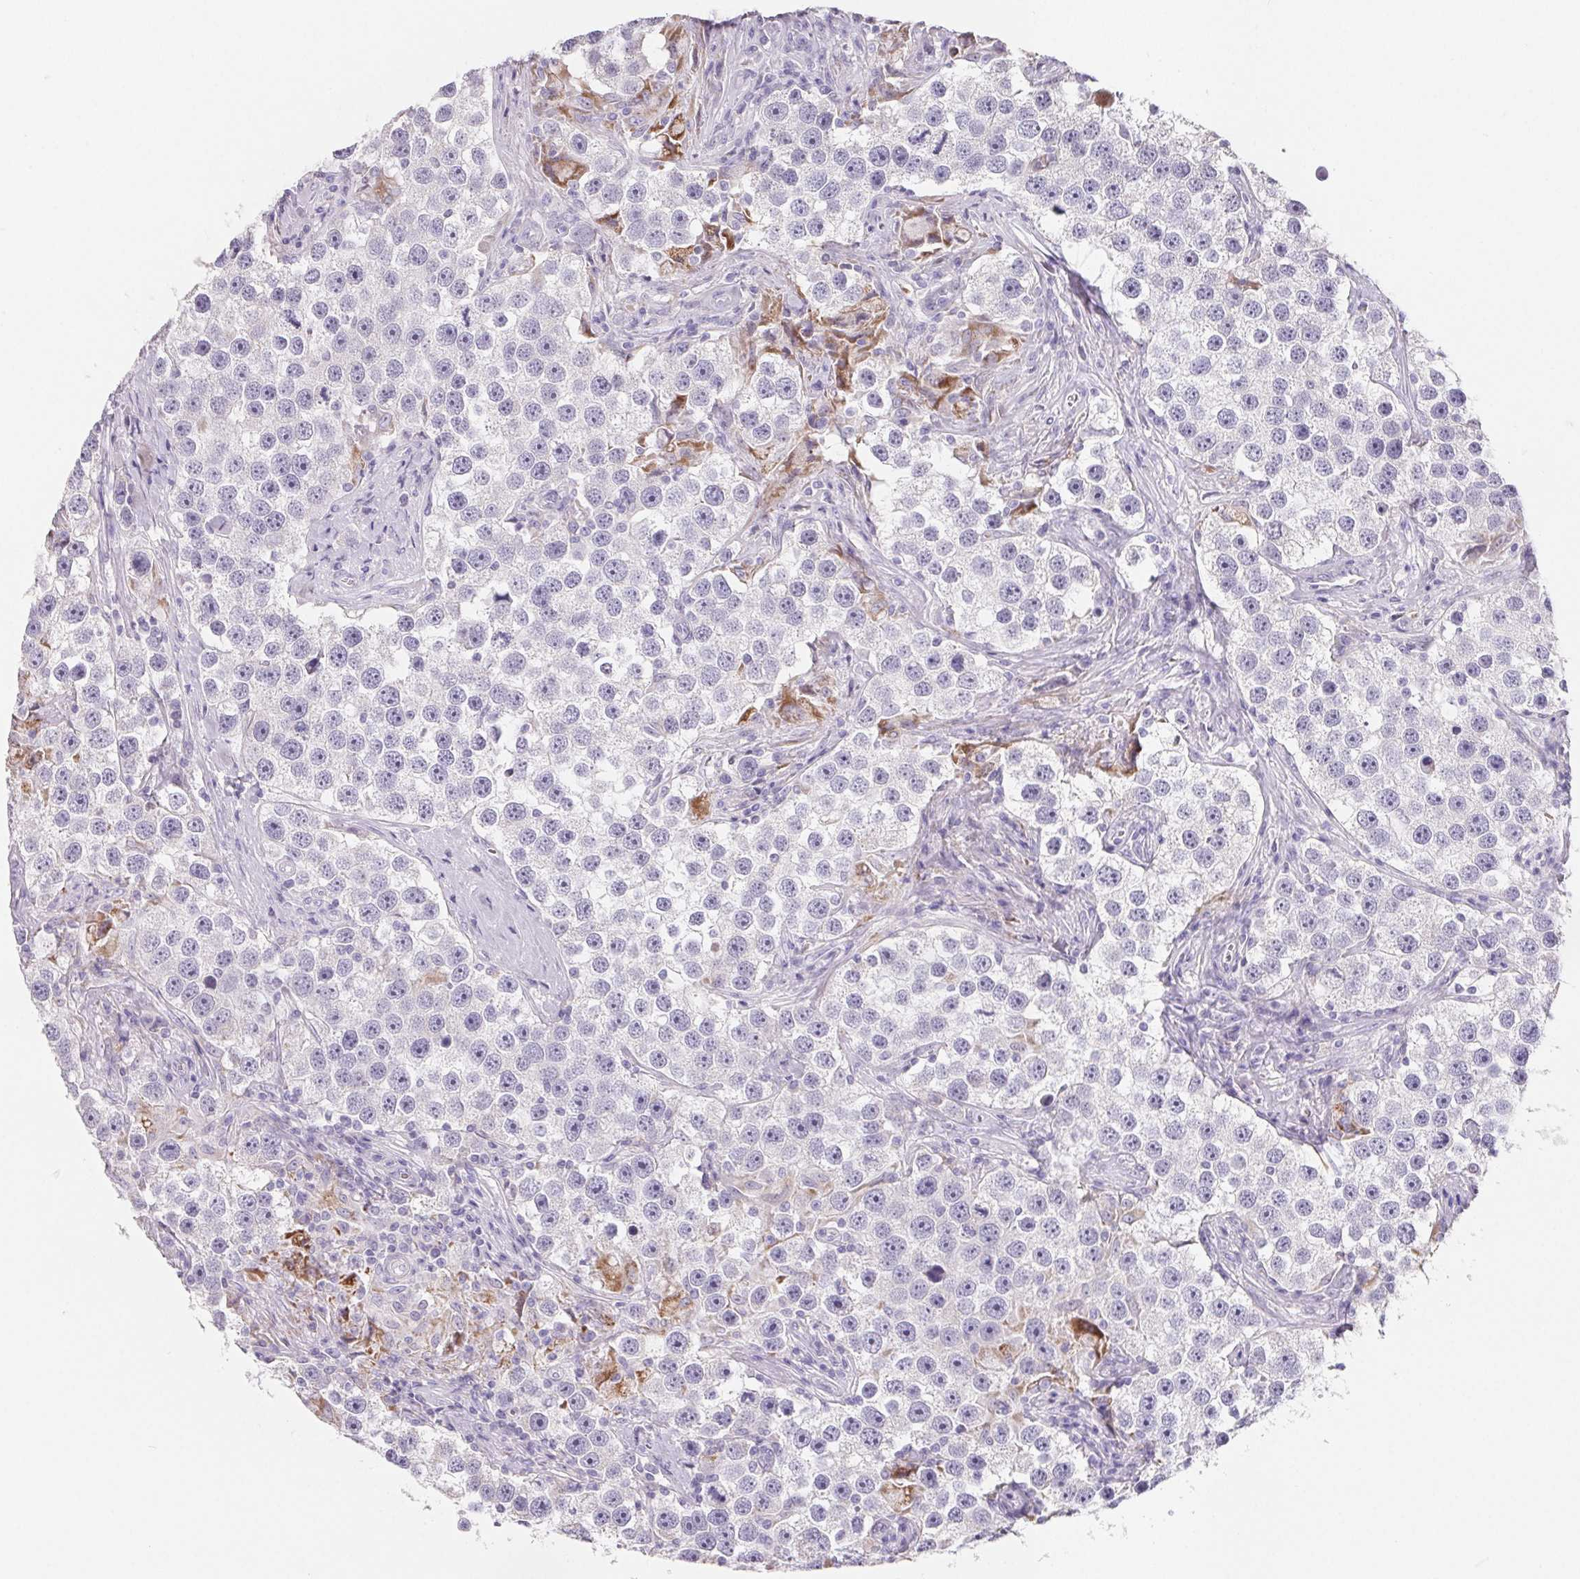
{"staining": {"intensity": "strong", "quantity": "<25%", "location": "cytoplasmic/membranous"}, "tissue": "testis cancer", "cell_type": "Tumor cells", "image_type": "cancer", "snomed": [{"axis": "morphology", "description": "Seminoma, NOS"}, {"axis": "topography", "description": "Testis"}], "caption": "The histopathology image shows staining of testis seminoma, revealing strong cytoplasmic/membranous protein positivity (brown color) within tumor cells. The protein of interest is stained brown, and the nuclei are stained in blue (DAB IHC with brightfield microscopy, high magnification).", "gene": "FDX1", "patient": {"sex": "male", "age": 49}}